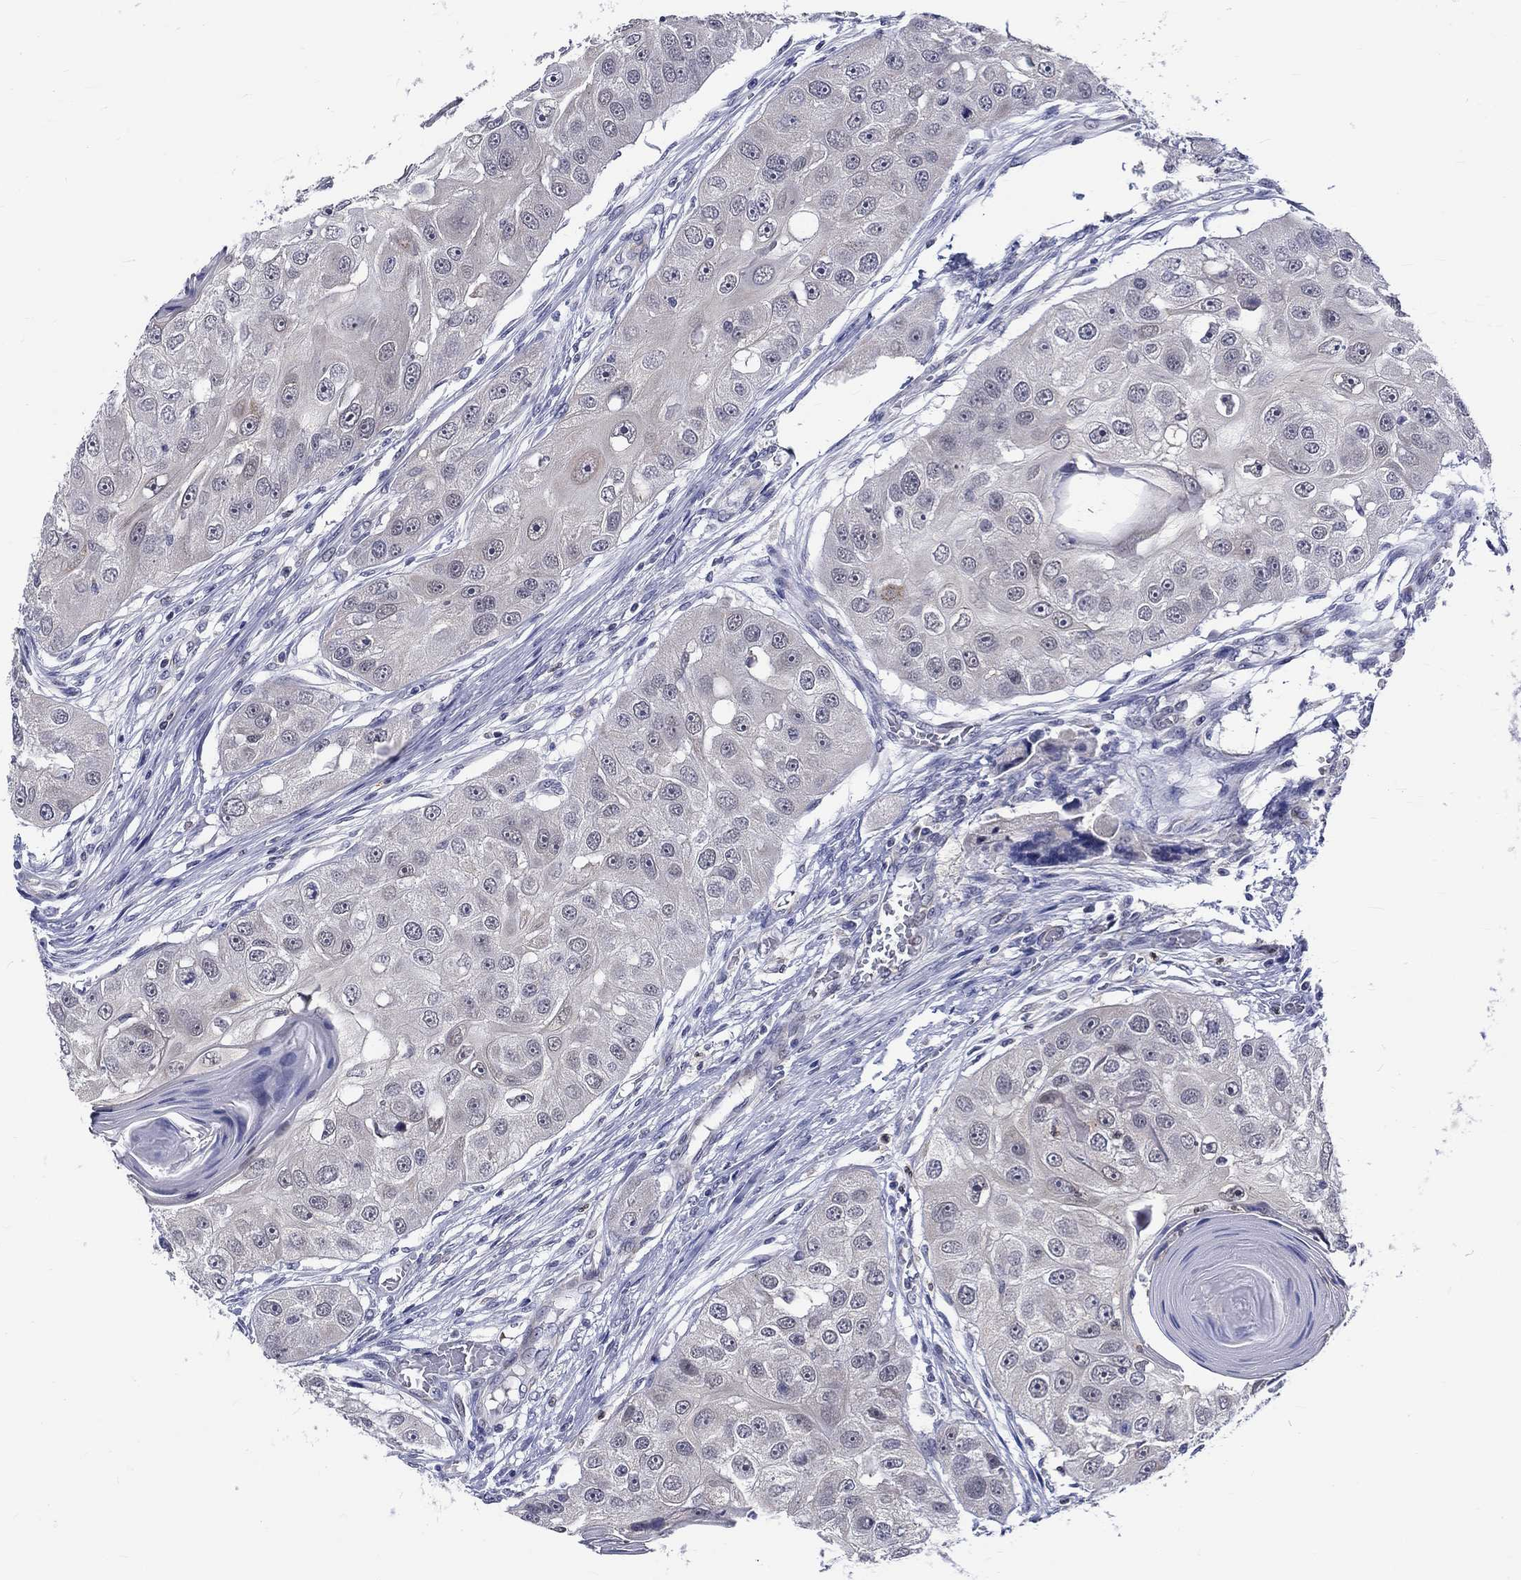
{"staining": {"intensity": "negative", "quantity": "none", "location": "none"}, "tissue": "head and neck cancer", "cell_type": "Tumor cells", "image_type": "cancer", "snomed": [{"axis": "morphology", "description": "Normal tissue, NOS"}, {"axis": "morphology", "description": "Squamous cell carcinoma, NOS"}, {"axis": "topography", "description": "Skeletal muscle"}, {"axis": "topography", "description": "Head-Neck"}], "caption": "DAB immunohistochemical staining of human squamous cell carcinoma (head and neck) displays no significant staining in tumor cells.", "gene": "ST6GALNAC1", "patient": {"sex": "male", "age": 51}}